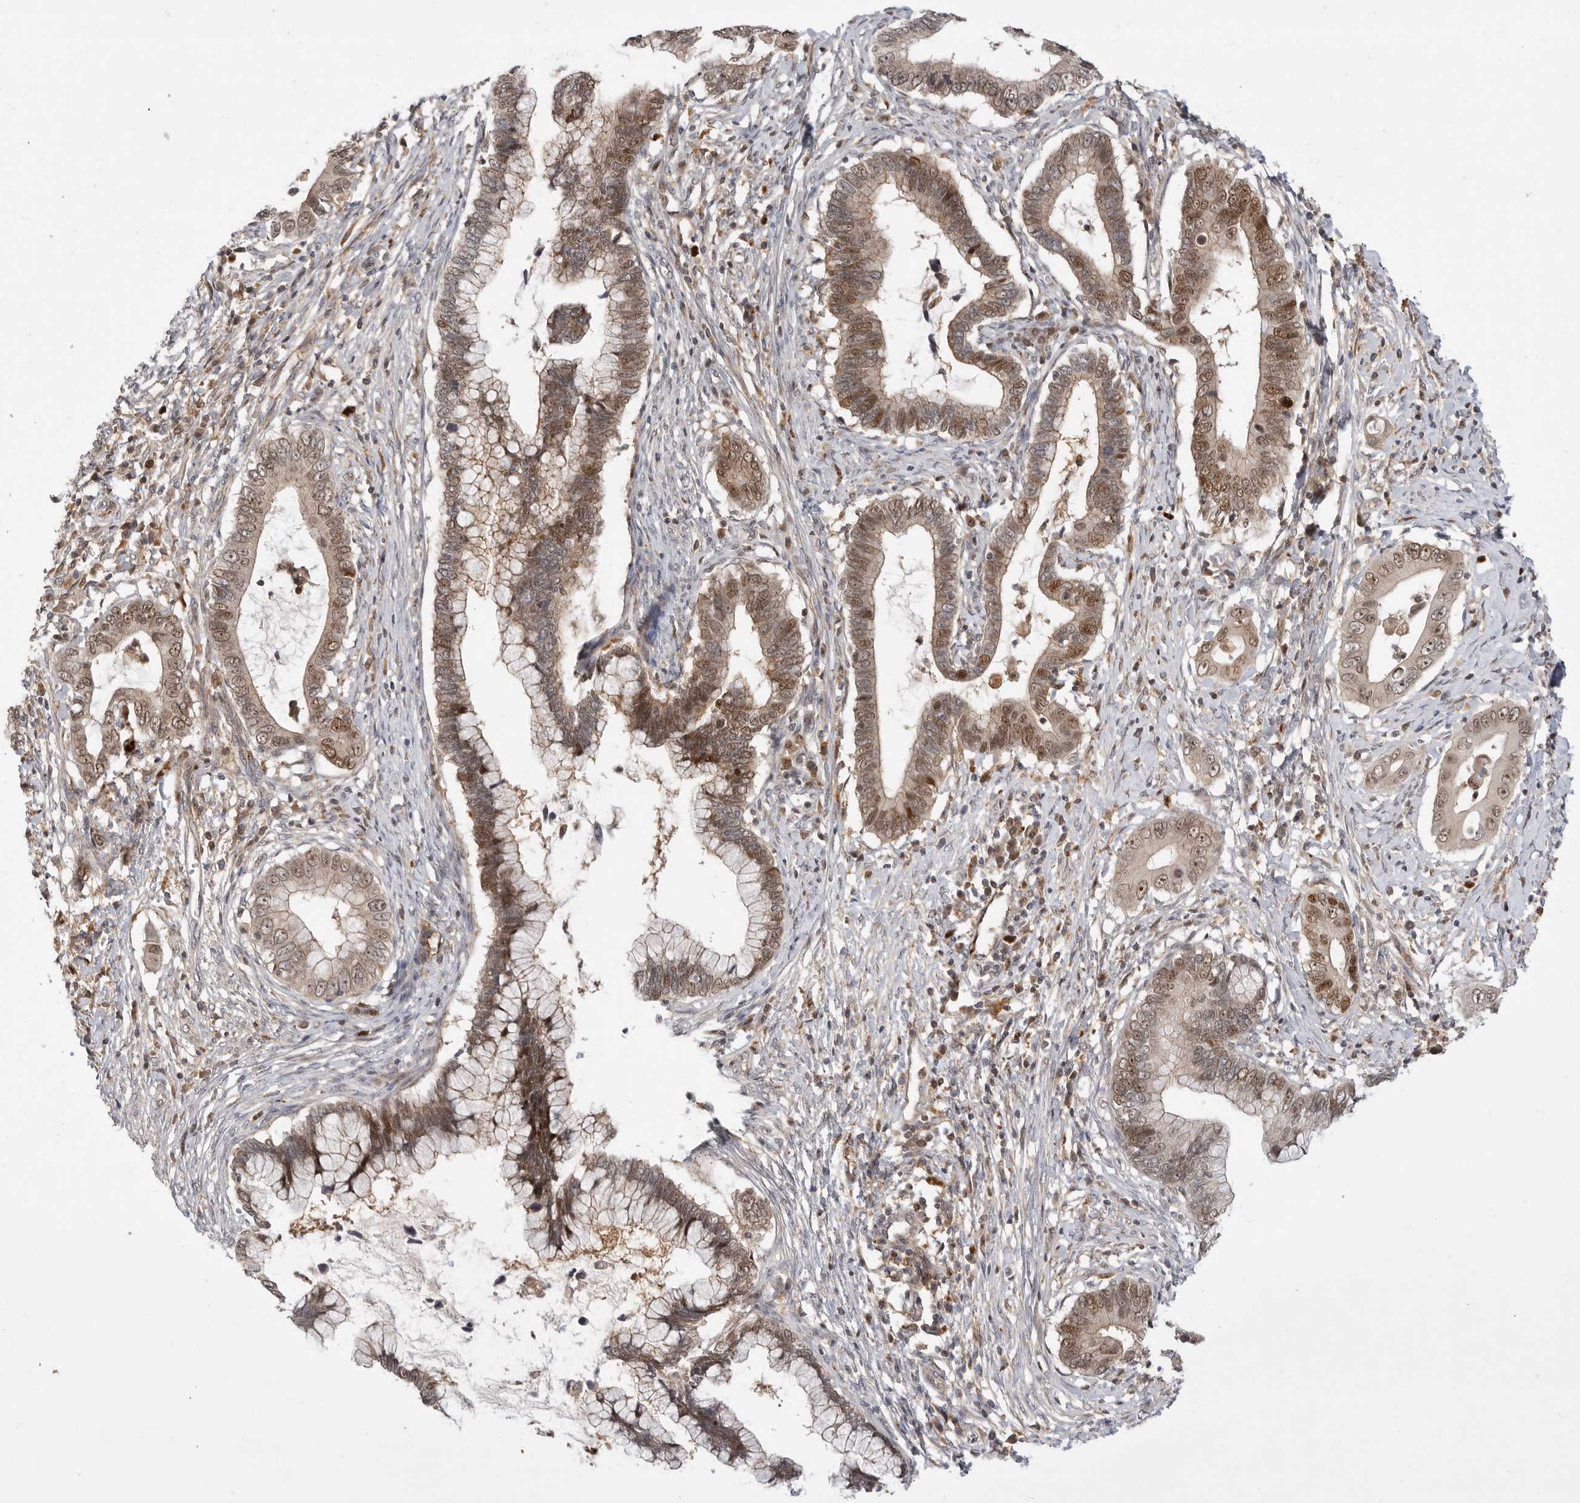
{"staining": {"intensity": "moderate", "quantity": ">75%", "location": "cytoplasmic/membranous,nuclear"}, "tissue": "cervical cancer", "cell_type": "Tumor cells", "image_type": "cancer", "snomed": [{"axis": "morphology", "description": "Adenocarcinoma, NOS"}, {"axis": "topography", "description": "Cervix"}], "caption": "Tumor cells show medium levels of moderate cytoplasmic/membranous and nuclear staining in approximately >75% of cells in human cervical cancer (adenocarcinoma).", "gene": "CSNK1G3", "patient": {"sex": "female", "age": 44}}